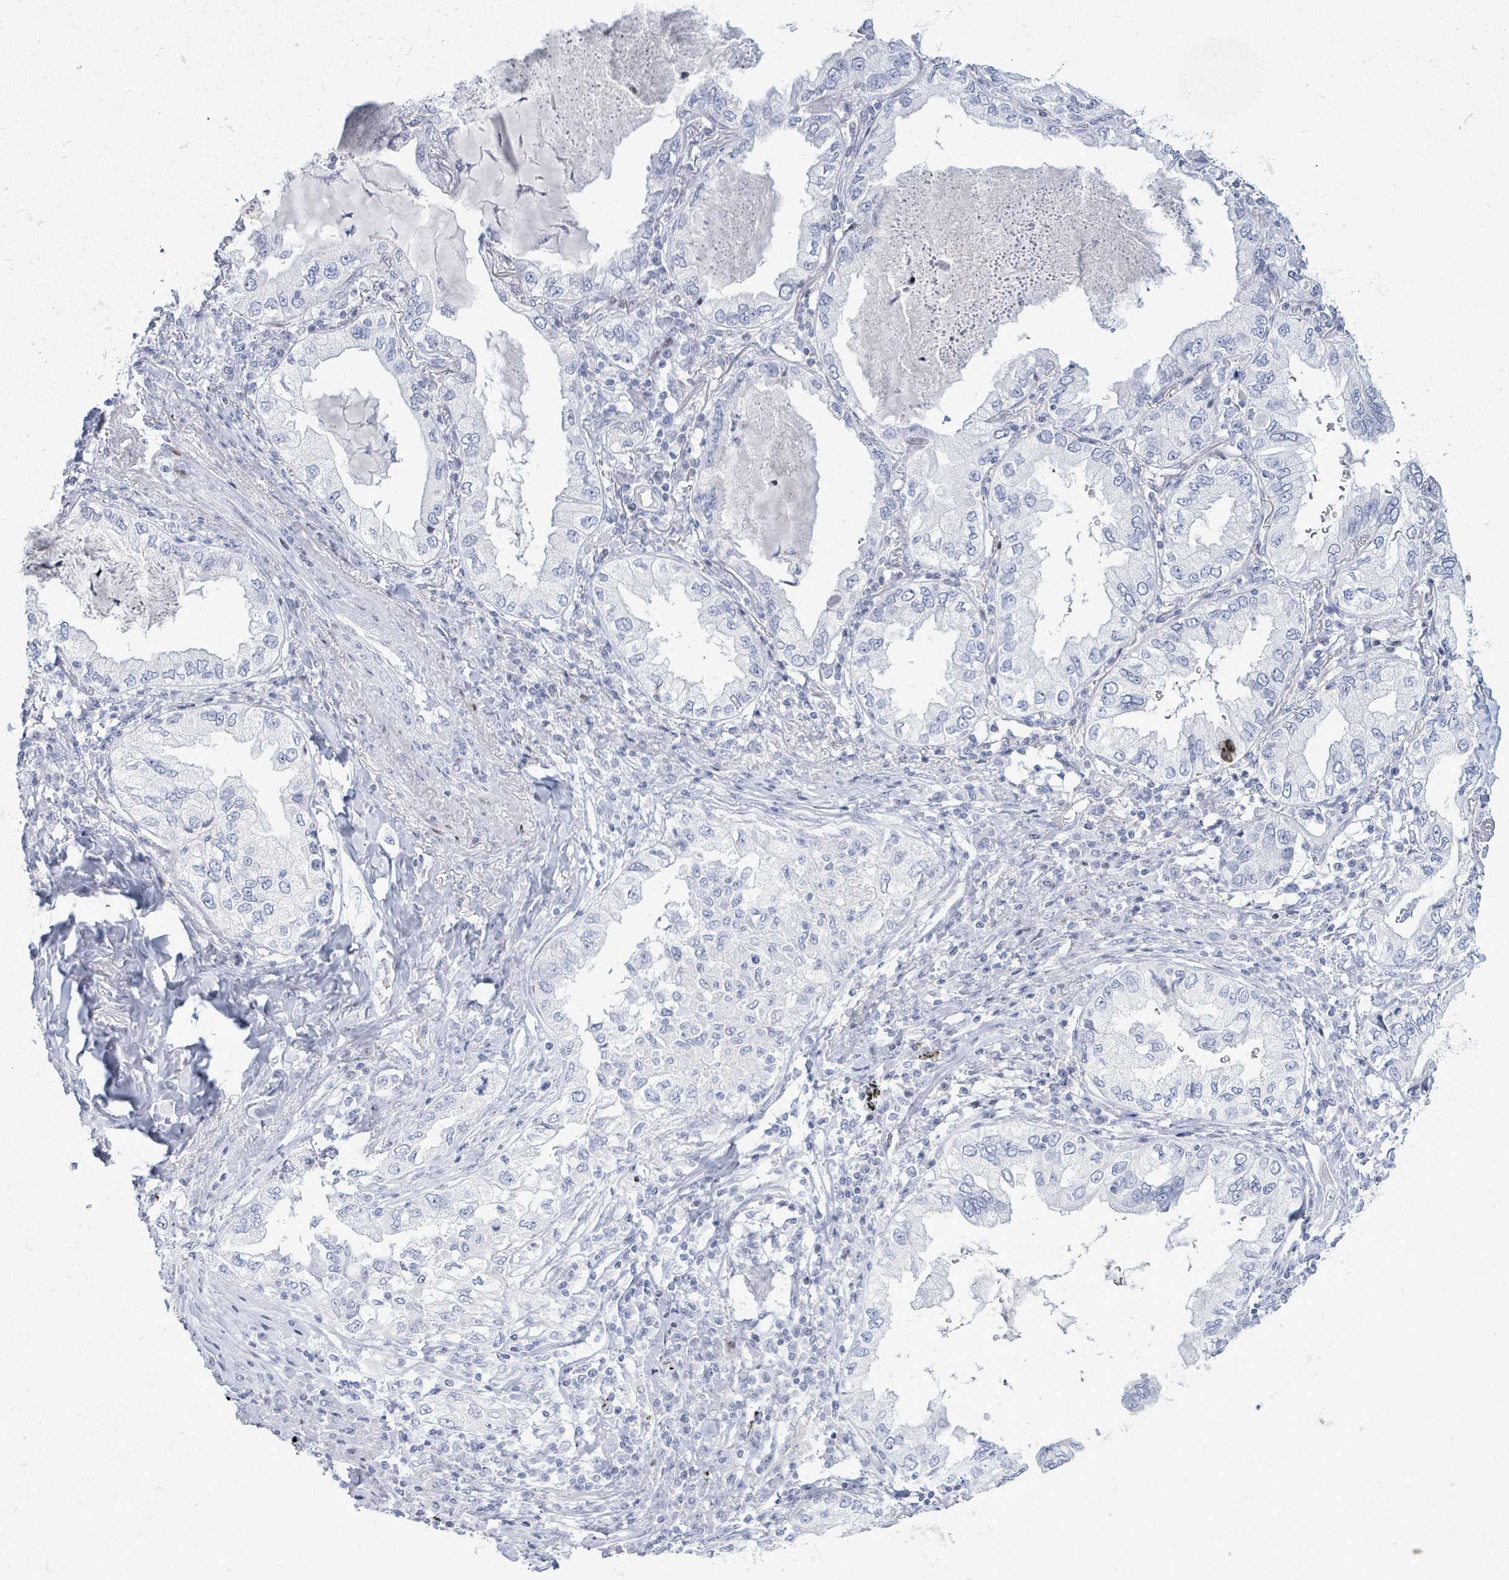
{"staining": {"intensity": "negative", "quantity": "none", "location": "none"}, "tissue": "lung cancer", "cell_type": "Tumor cells", "image_type": "cancer", "snomed": [{"axis": "morphology", "description": "Adenocarcinoma, NOS"}, {"axis": "topography", "description": "Lung"}], "caption": "Human lung cancer (adenocarcinoma) stained for a protein using IHC exhibits no staining in tumor cells.", "gene": "MALL", "patient": {"sex": "female", "age": 69}}